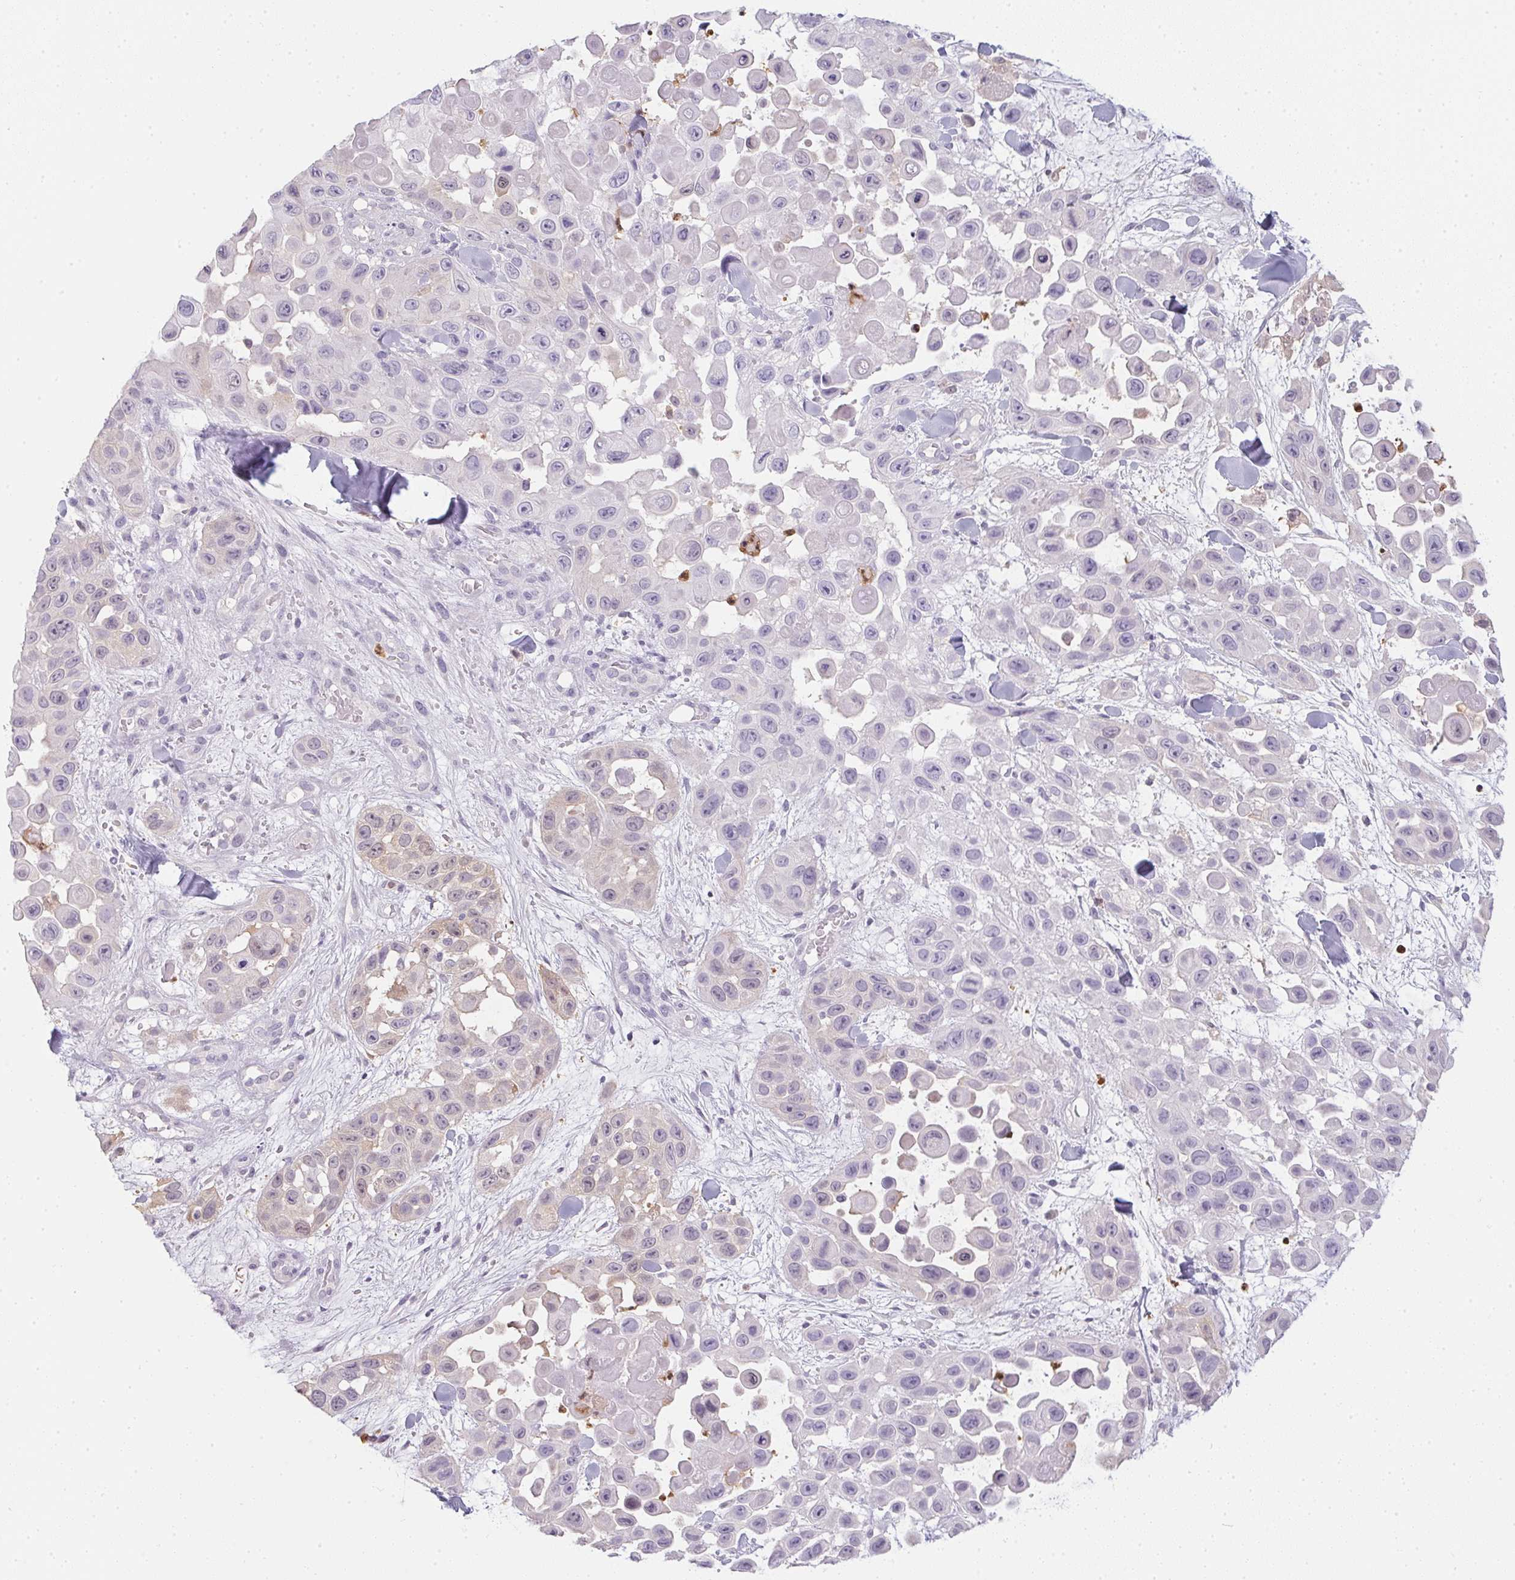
{"staining": {"intensity": "negative", "quantity": "none", "location": "none"}, "tissue": "skin cancer", "cell_type": "Tumor cells", "image_type": "cancer", "snomed": [{"axis": "morphology", "description": "Squamous cell carcinoma, NOS"}, {"axis": "topography", "description": "Skin"}], "caption": "Tumor cells show no significant expression in squamous cell carcinoma (skin).", "gene": "DNAJC5G", "patient": {"sex": "male", "age": 81}}